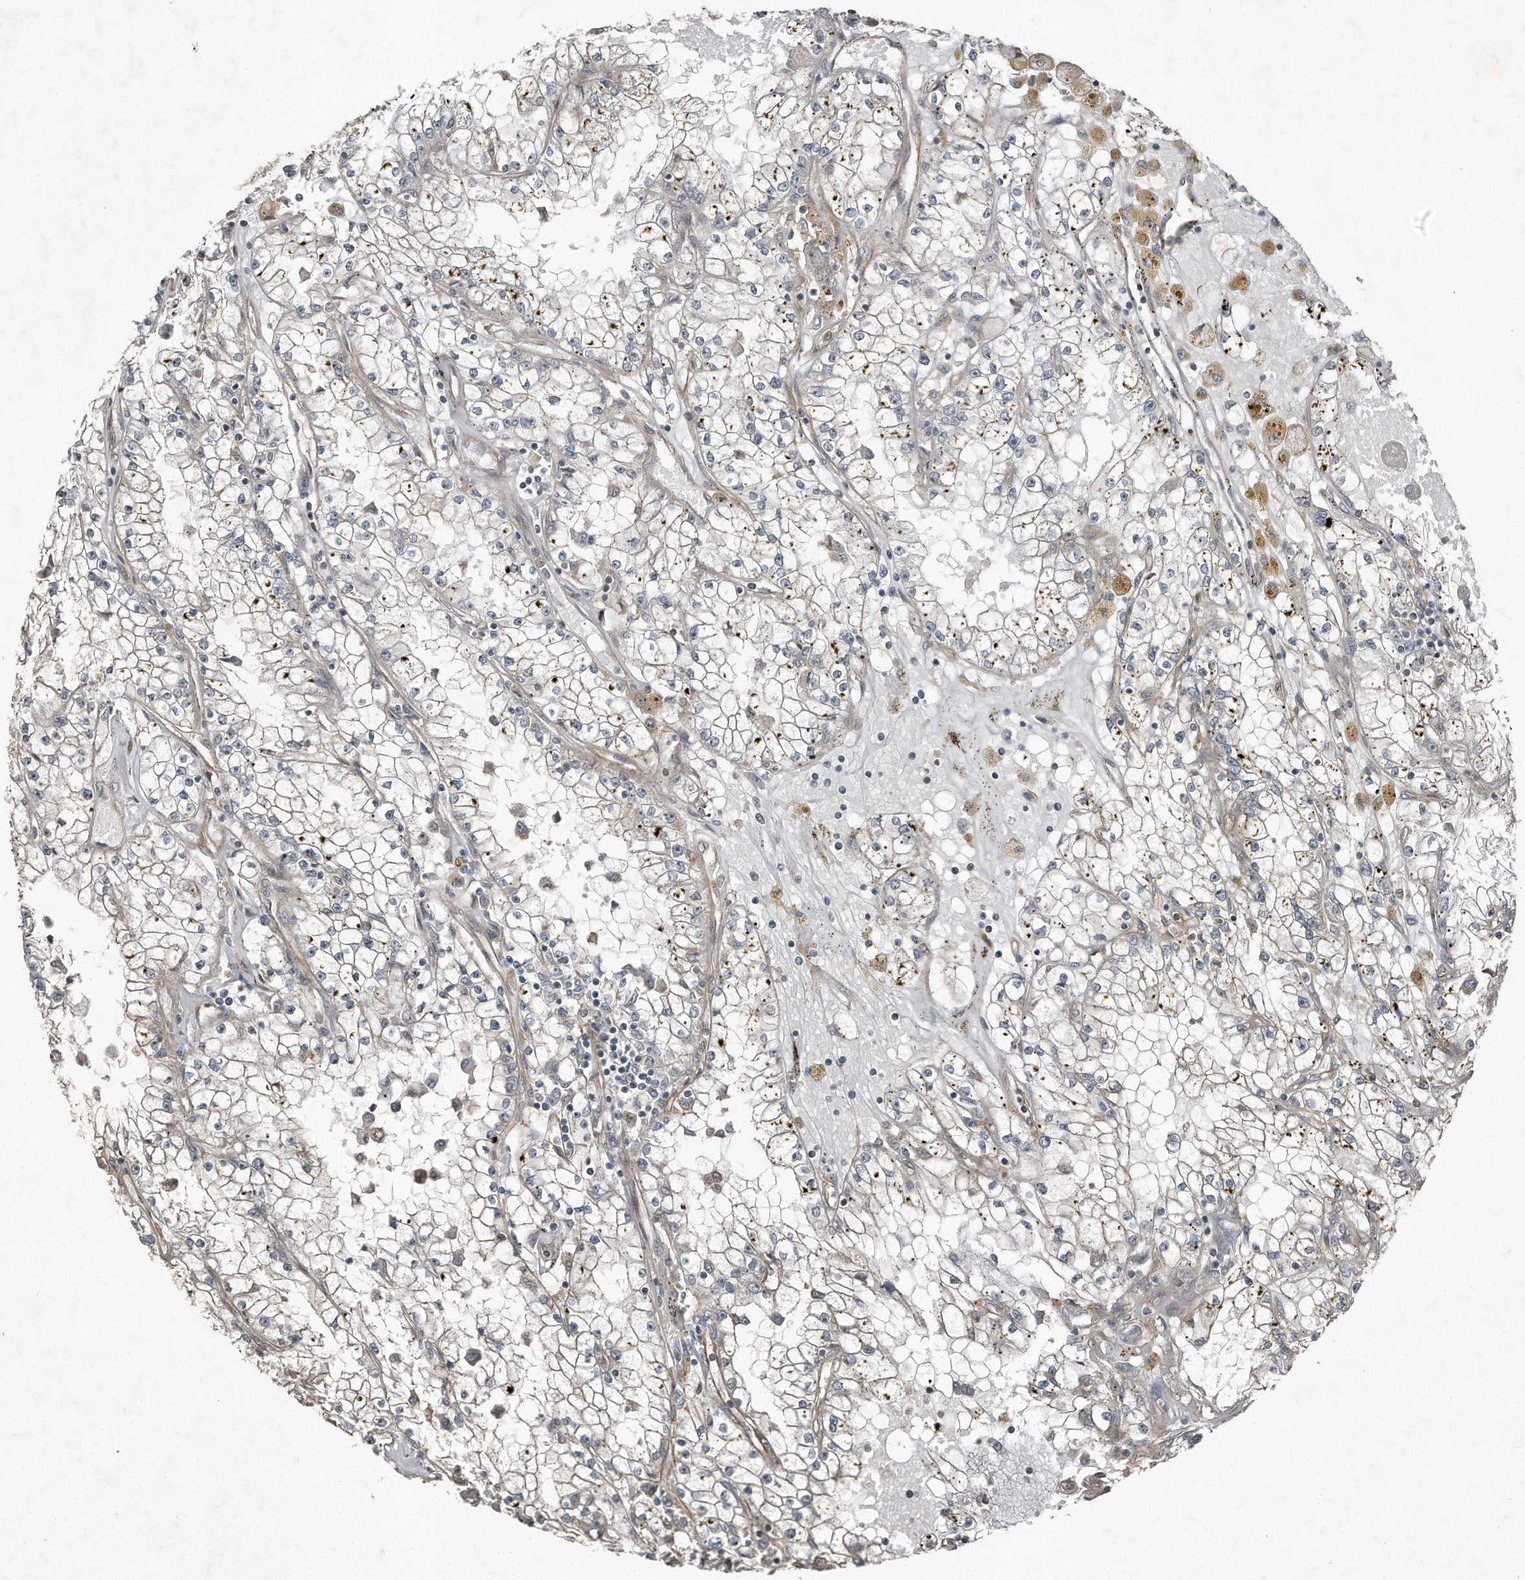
{"staining": {"intensity": "negative", "quantity": "none", "location": "none"}, "tissue": "renal cancer", "cell_type": "Tumor cells", "image_type": "cancer", "snomed": [{"axis": "morphology", "description": "Adenocarcinoma, NOS"}, {"axis": "topography", "description": "Kidney"}], "caption": "Tumor cells show no significant expression in renal cancer (adenocarcinoma).", "gene": "SNAP47", "patient": {"sex": "male", "age": 56}}